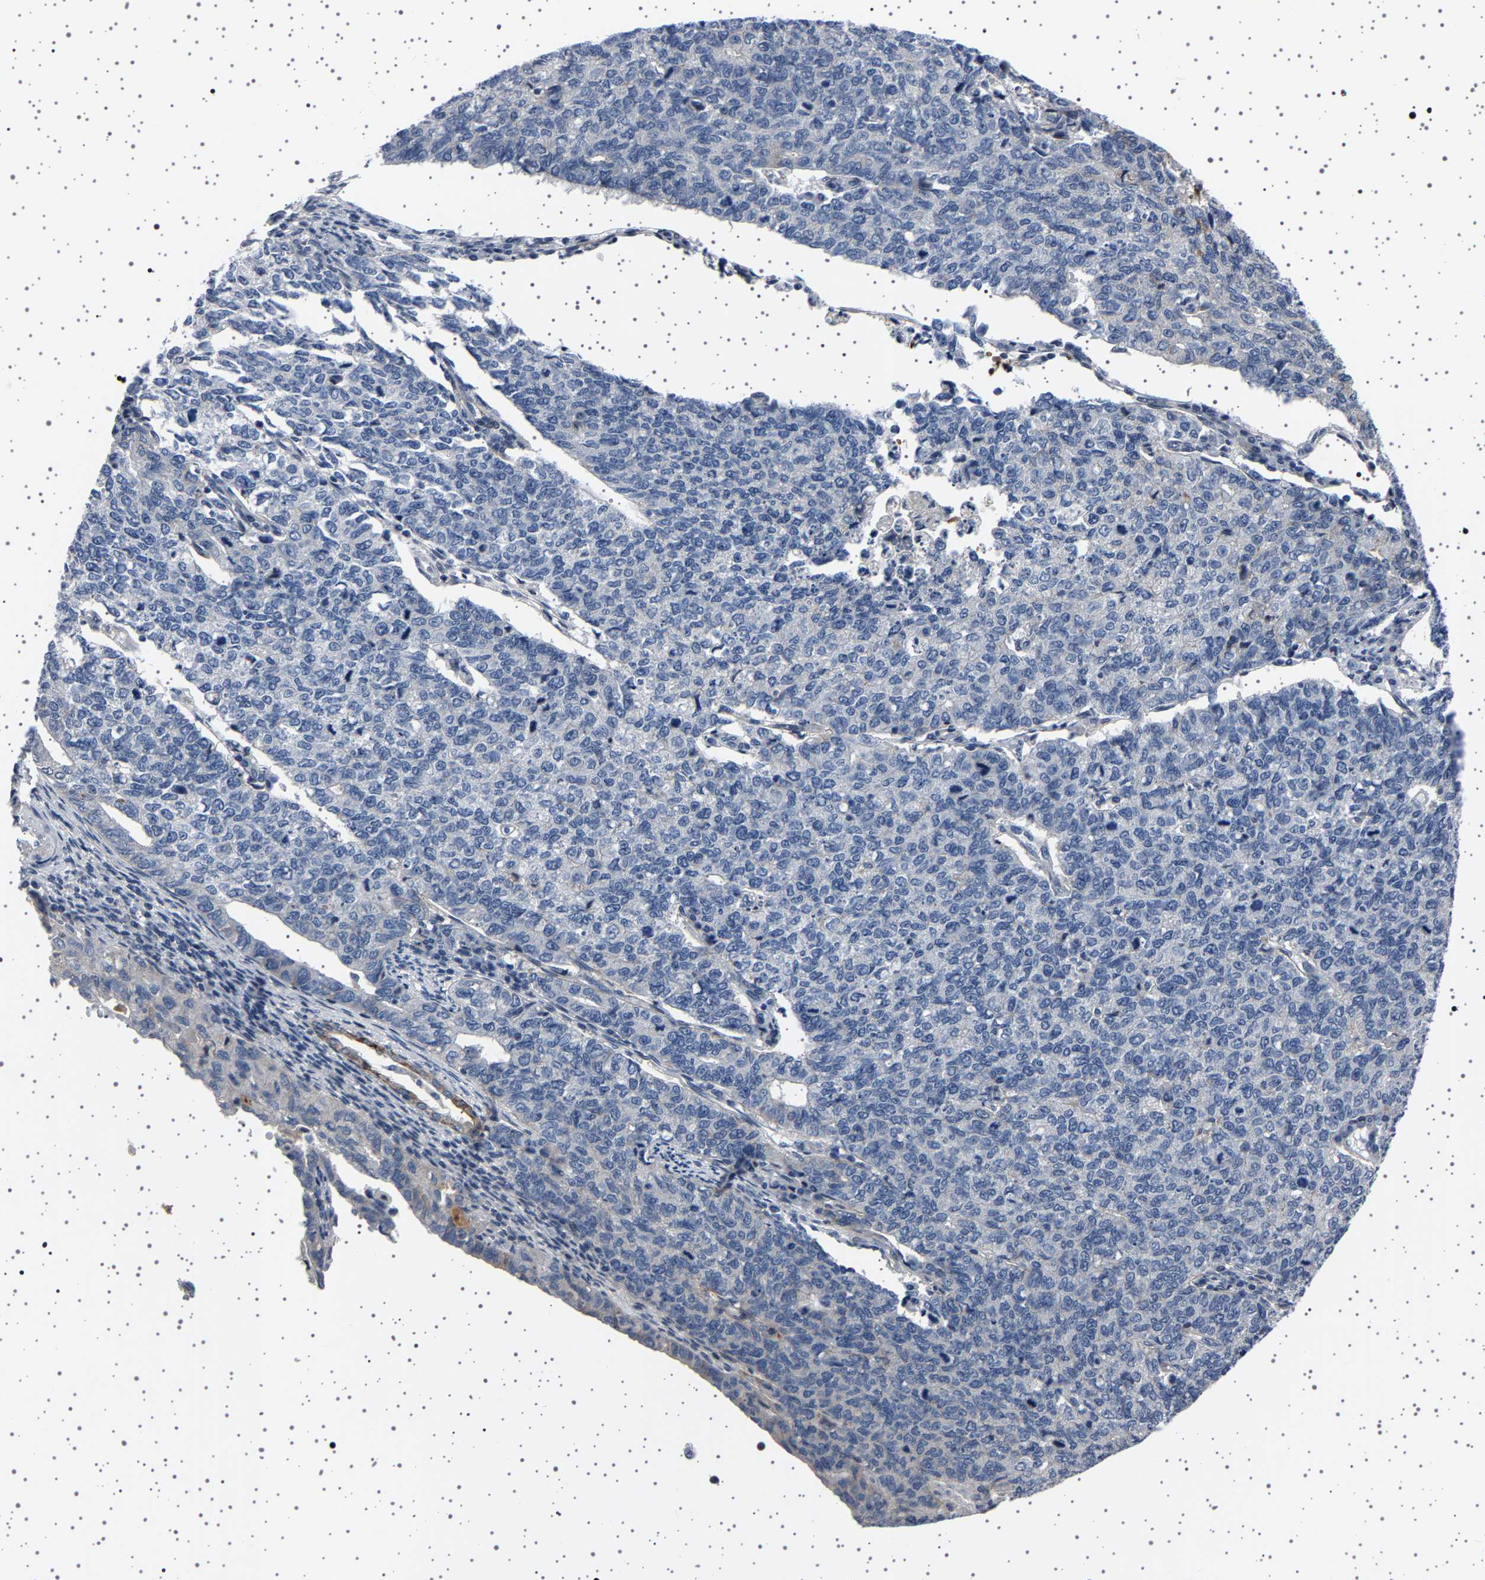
{"staining": {"intensity": "negative", "quantity": "none", "location": "none"}, "tissue": "cervical cancer", "cell_type": "Tumor cells", "image_type": "cancer", "snomed": [{"axis": "morphology", "description": "Squamous cell carcinoma, NOS"}, {"axis": "topography", "description": "Cervix"}], "caption": "The photomicrograph demonstrates no staining of tumor cells in cervical cancer (squamous cell carcinoma). (DAB IHC, high magnification).", "gene": "PAK5", "patient": {"sex": "female", "age": 63}}